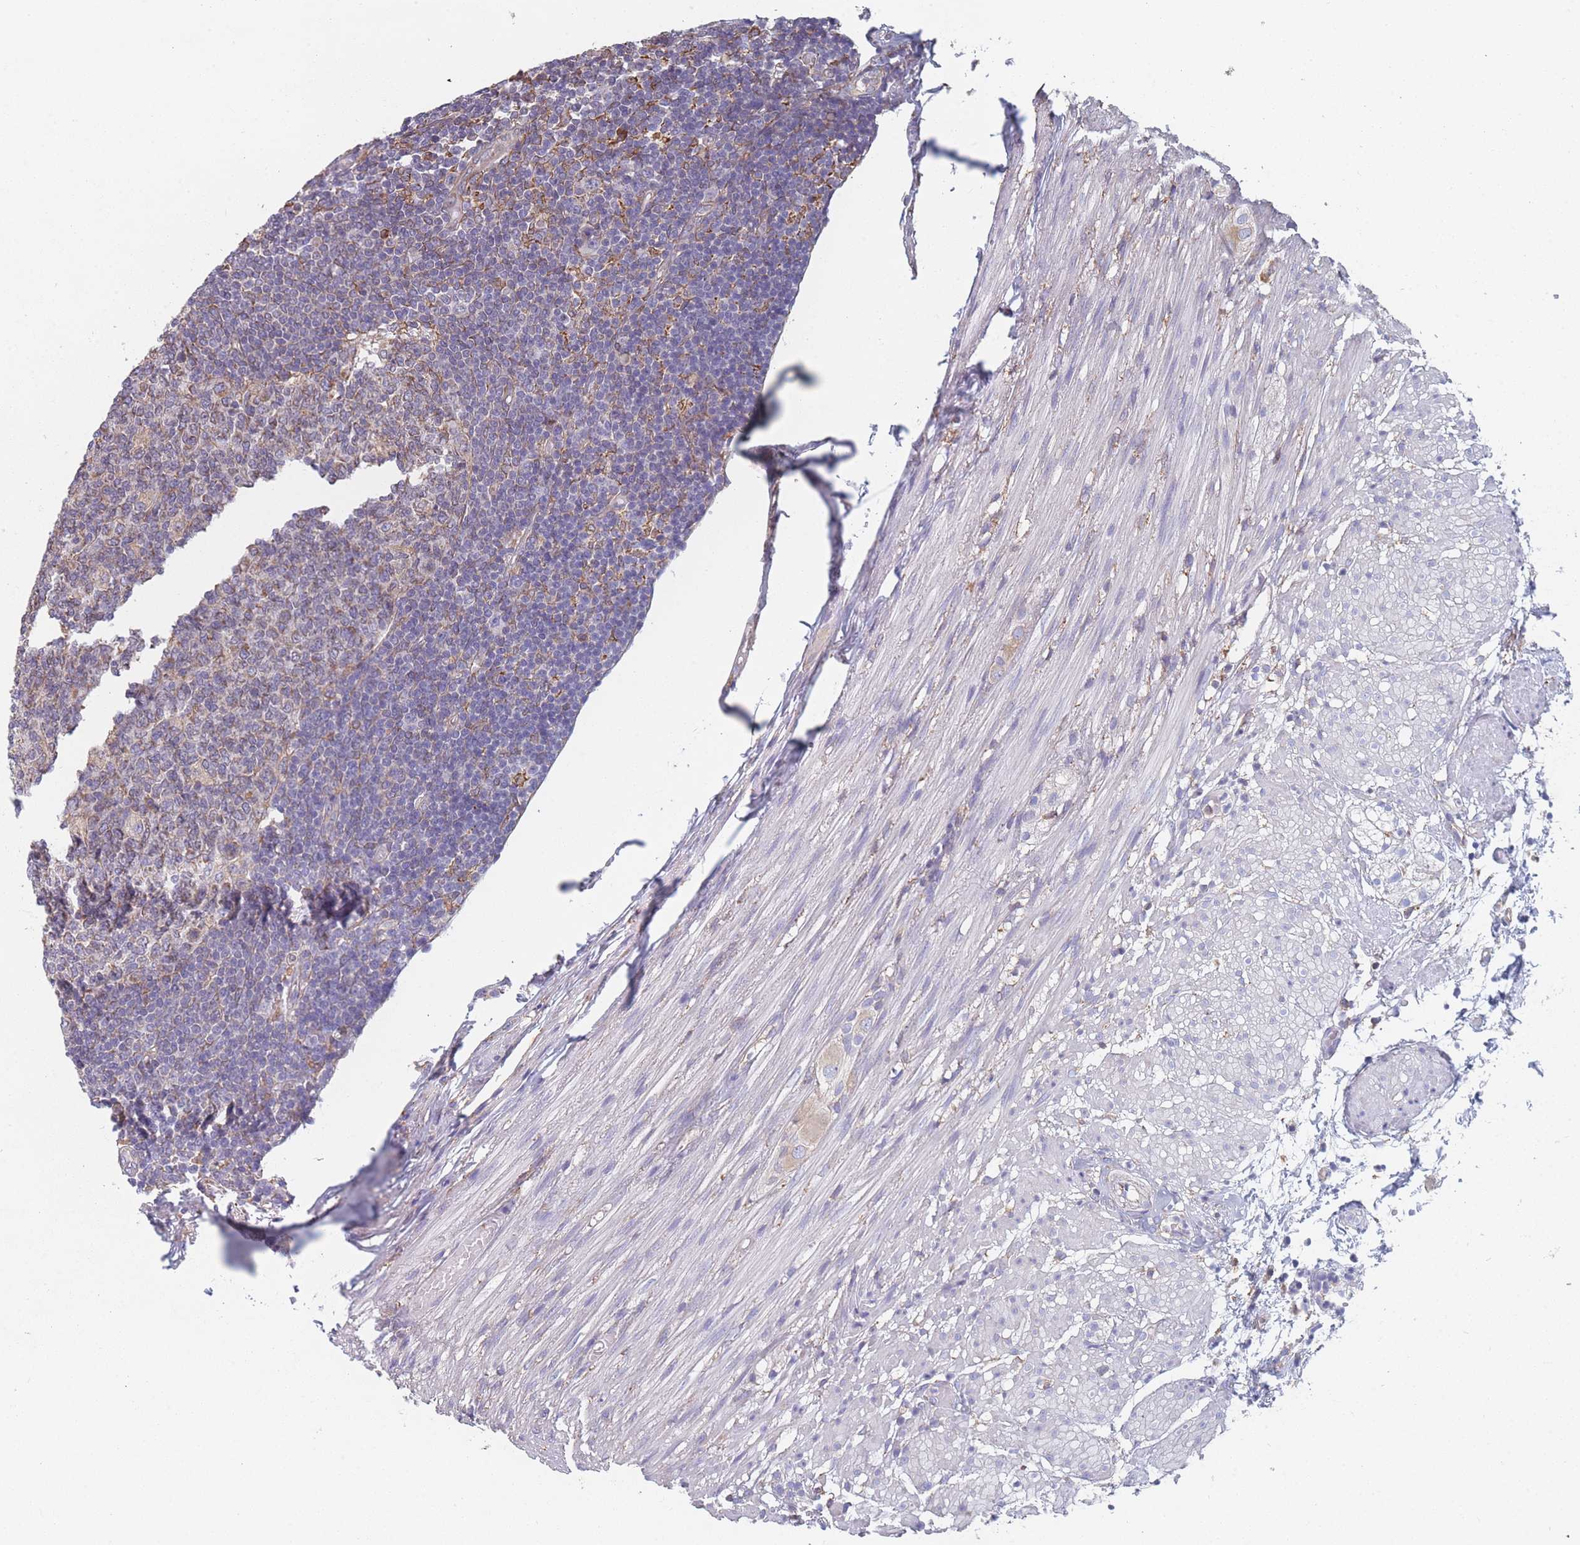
{"staining": {"intensity": "moderate", "quantity": ">75%", "location": "cytoplasmic/membranous"}, "tissue": "appendix", "cell_type": "Glandular cells", "image_type": "normal", "snomed": [{"axis": "morphology", "description": "Normal tissue, NOS"}, {"axis": "topography", "description": "Appendix"}], "caption": "Appendix stained with a brown dye displays moderate cytoplasmic/membranous positive positivity in approximately >75% of glandular cells.", "gene": "OR7C2", "patient": {"sex": "male", "age": 83}}